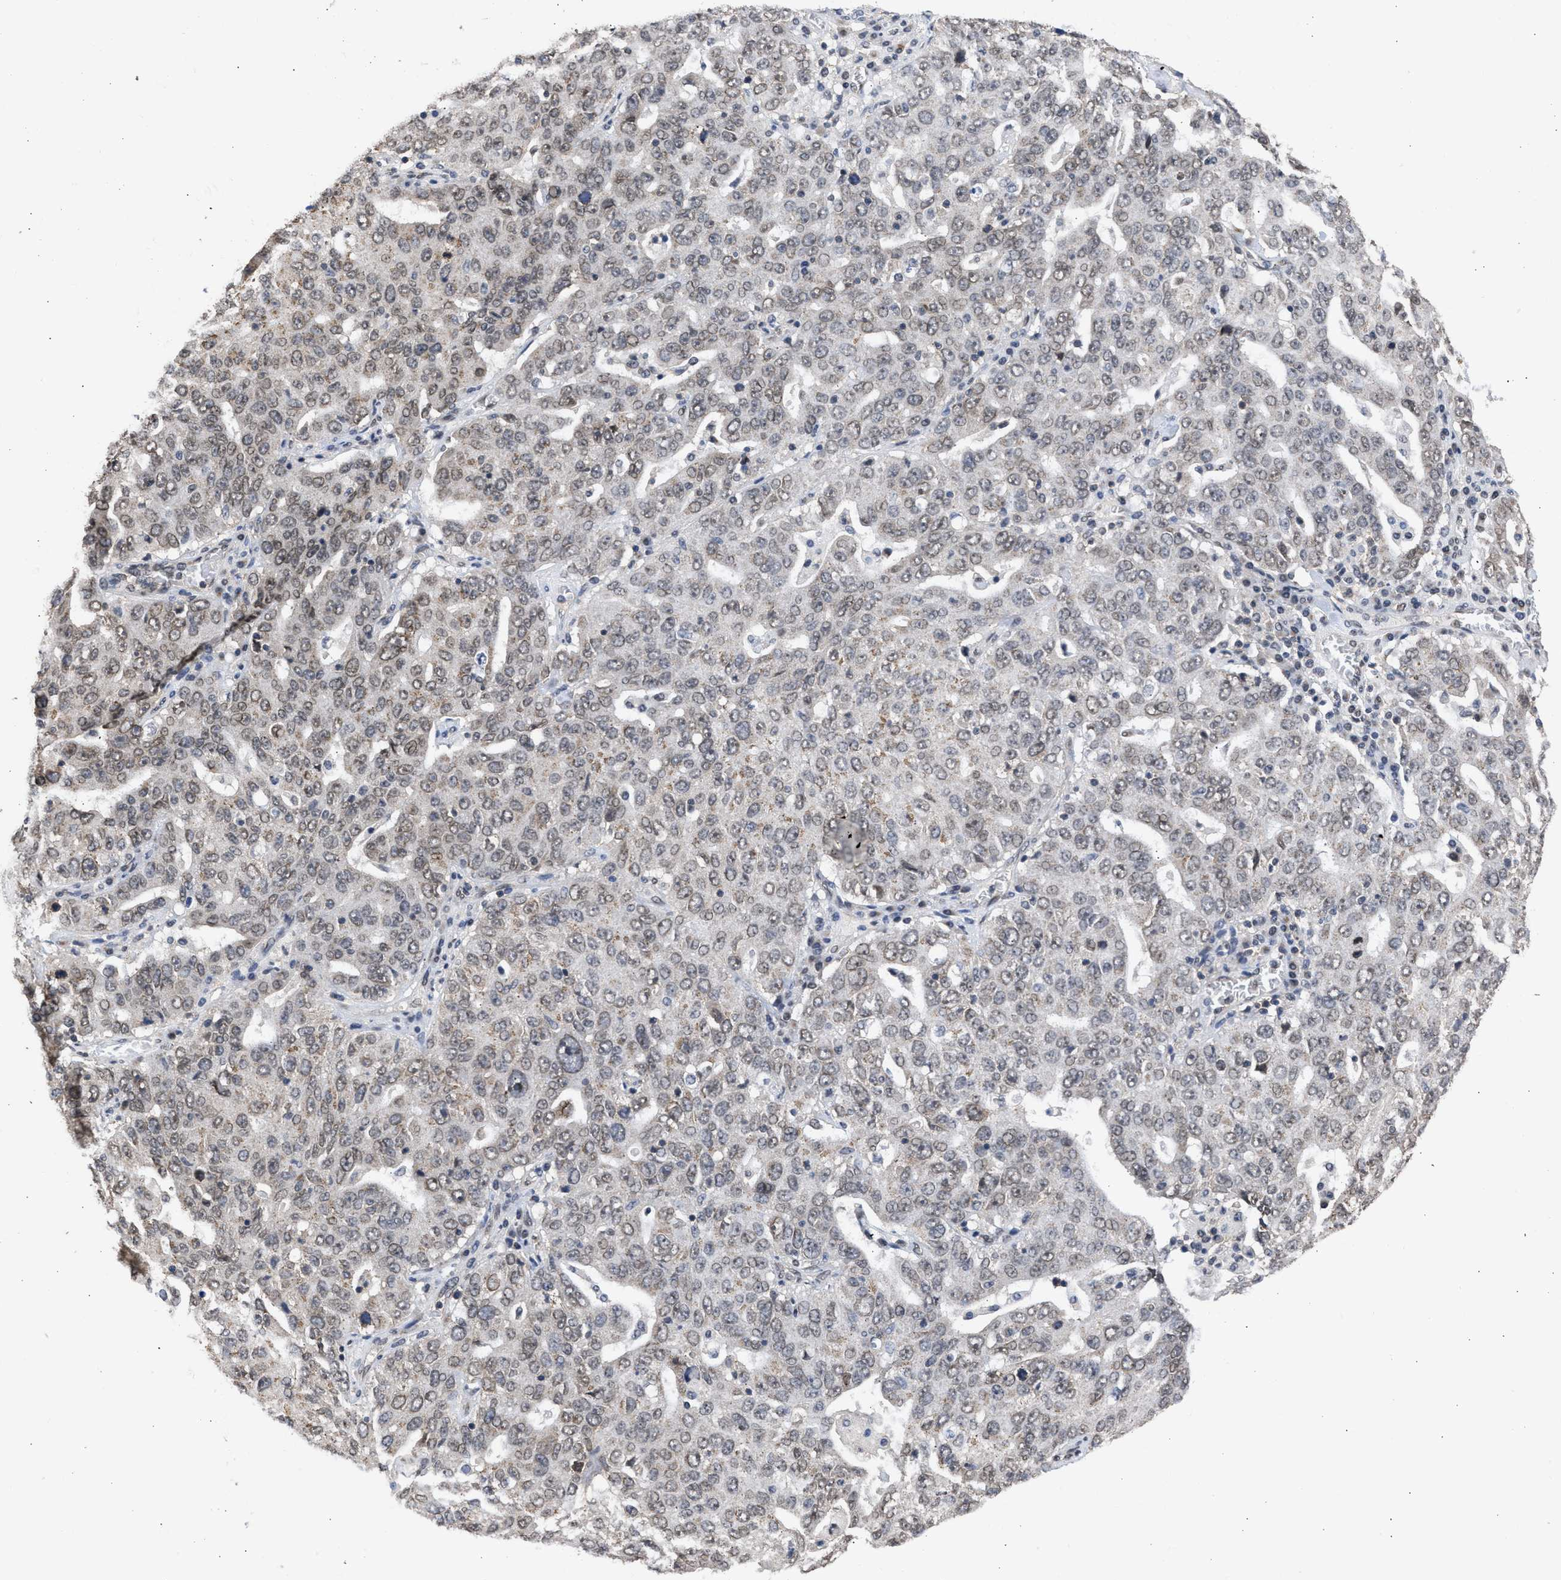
{"staining": {"intensity": "negative", "quantity": "none", "location": "none"}, "tissue": "ovarian cancer", "cell_type": "Tumor cells", "image_type": "cancer", "snomed": [{"axis": "morphology", "description": "Carcinoma, endometroid"}, {"axis": "topography", "description": "Ovary"}], "caption": "DAB immunohistochemical staining of human ovarian cancer displays no significant expression in tumor cells.", "gene": "NUP35", "patient": {"sex": "female", "age": 62}}